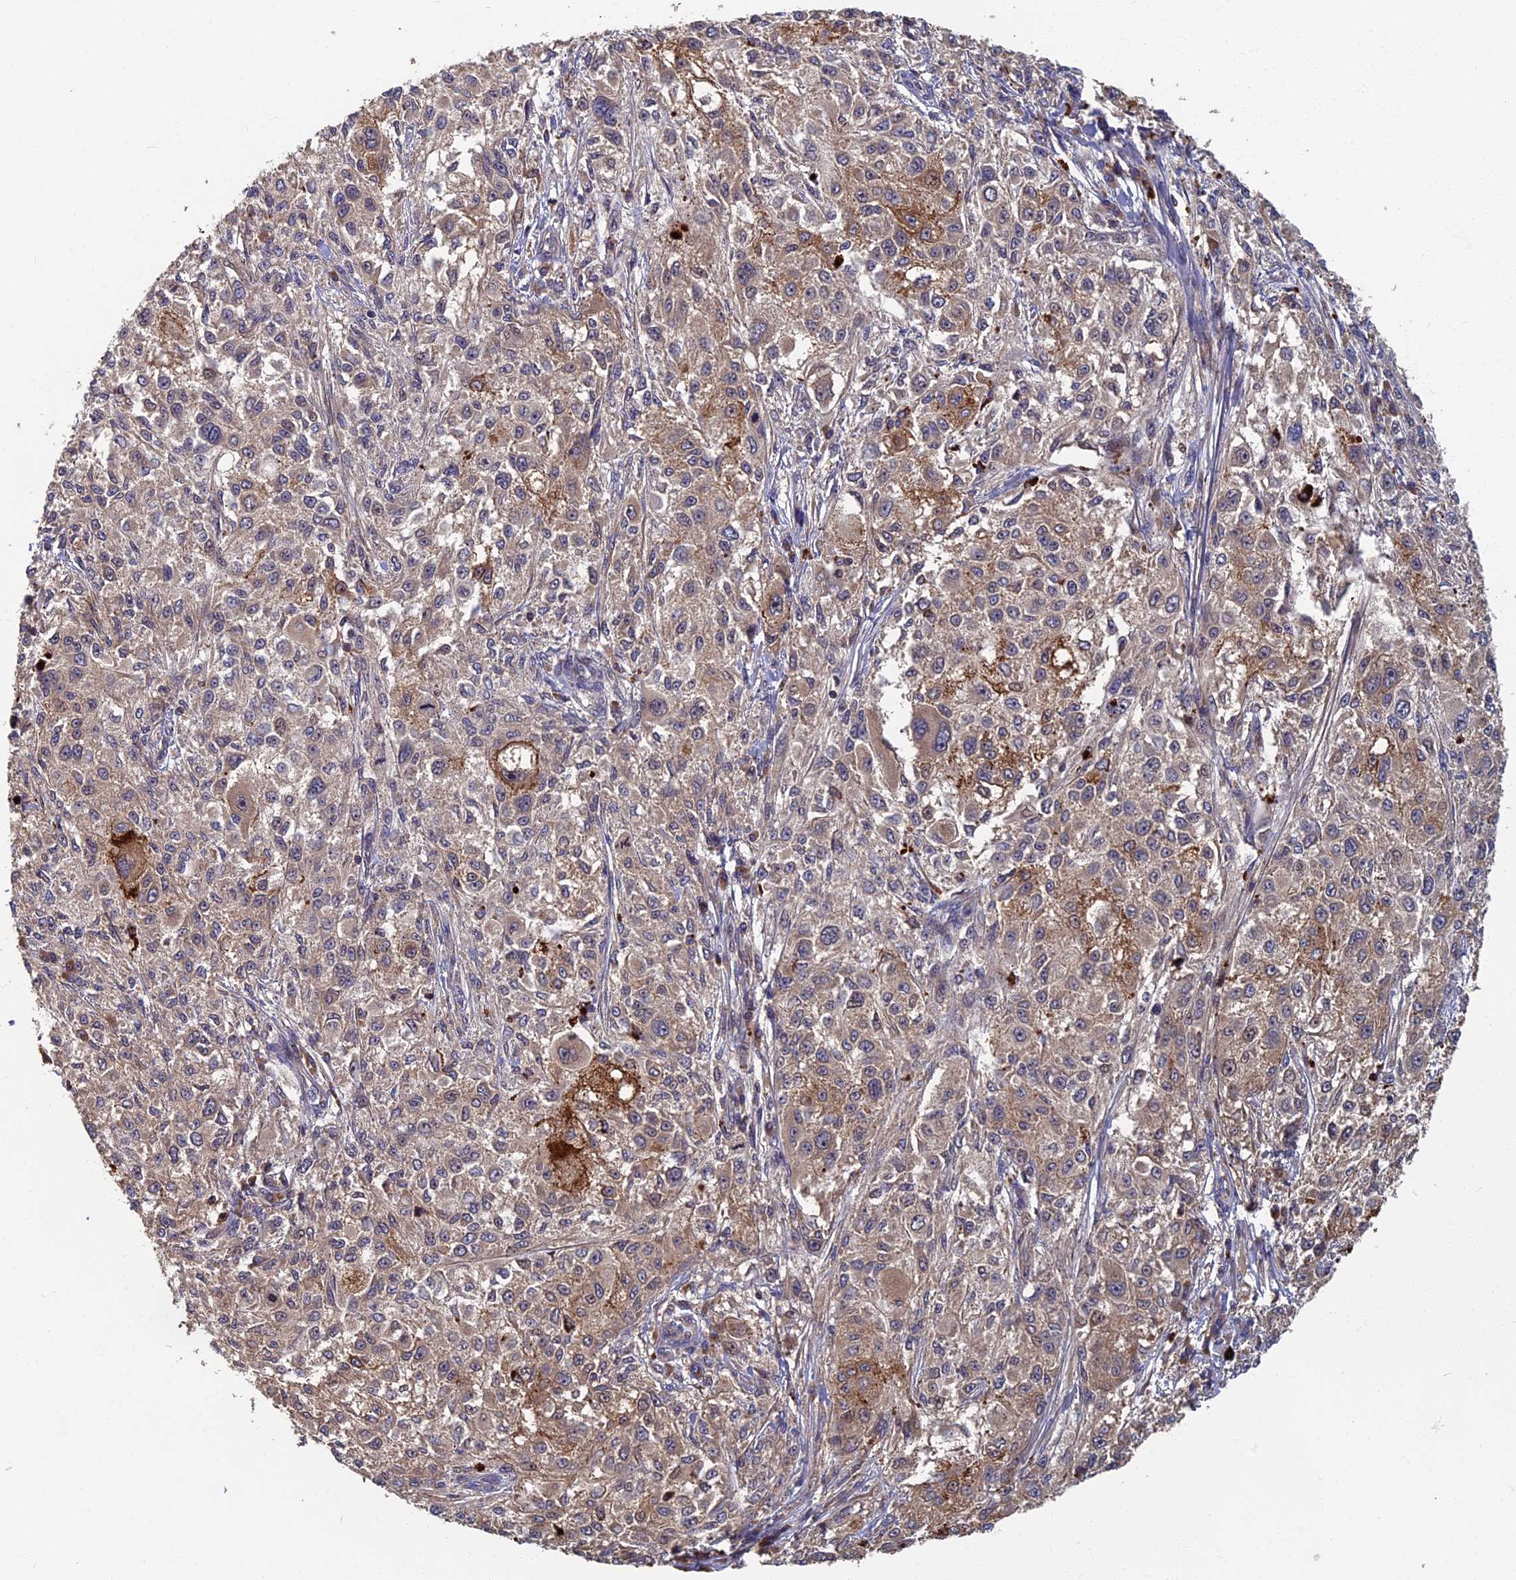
{"staining": {"intensity": "weak", "quantity": "25%-75%", "location": "cytoplasmic/membranous"}, "tissue": "melanoma", "cell_type": "Tumor cells", "image_type": "cancer", "snomed": [{"axis": "morphology", "description": "Necrosis, NOS"}, {"axis": "morphology", "description": "Malignant melanoma, NOS"}, {"axis": "topography", "description": "Skin"}], "caption": "Human malignant melanoma stained with a protein marker demonstrates weak staining in tumor cells.", "gene": "TNK2", "patient": {"sex": "female", "age": 87}}